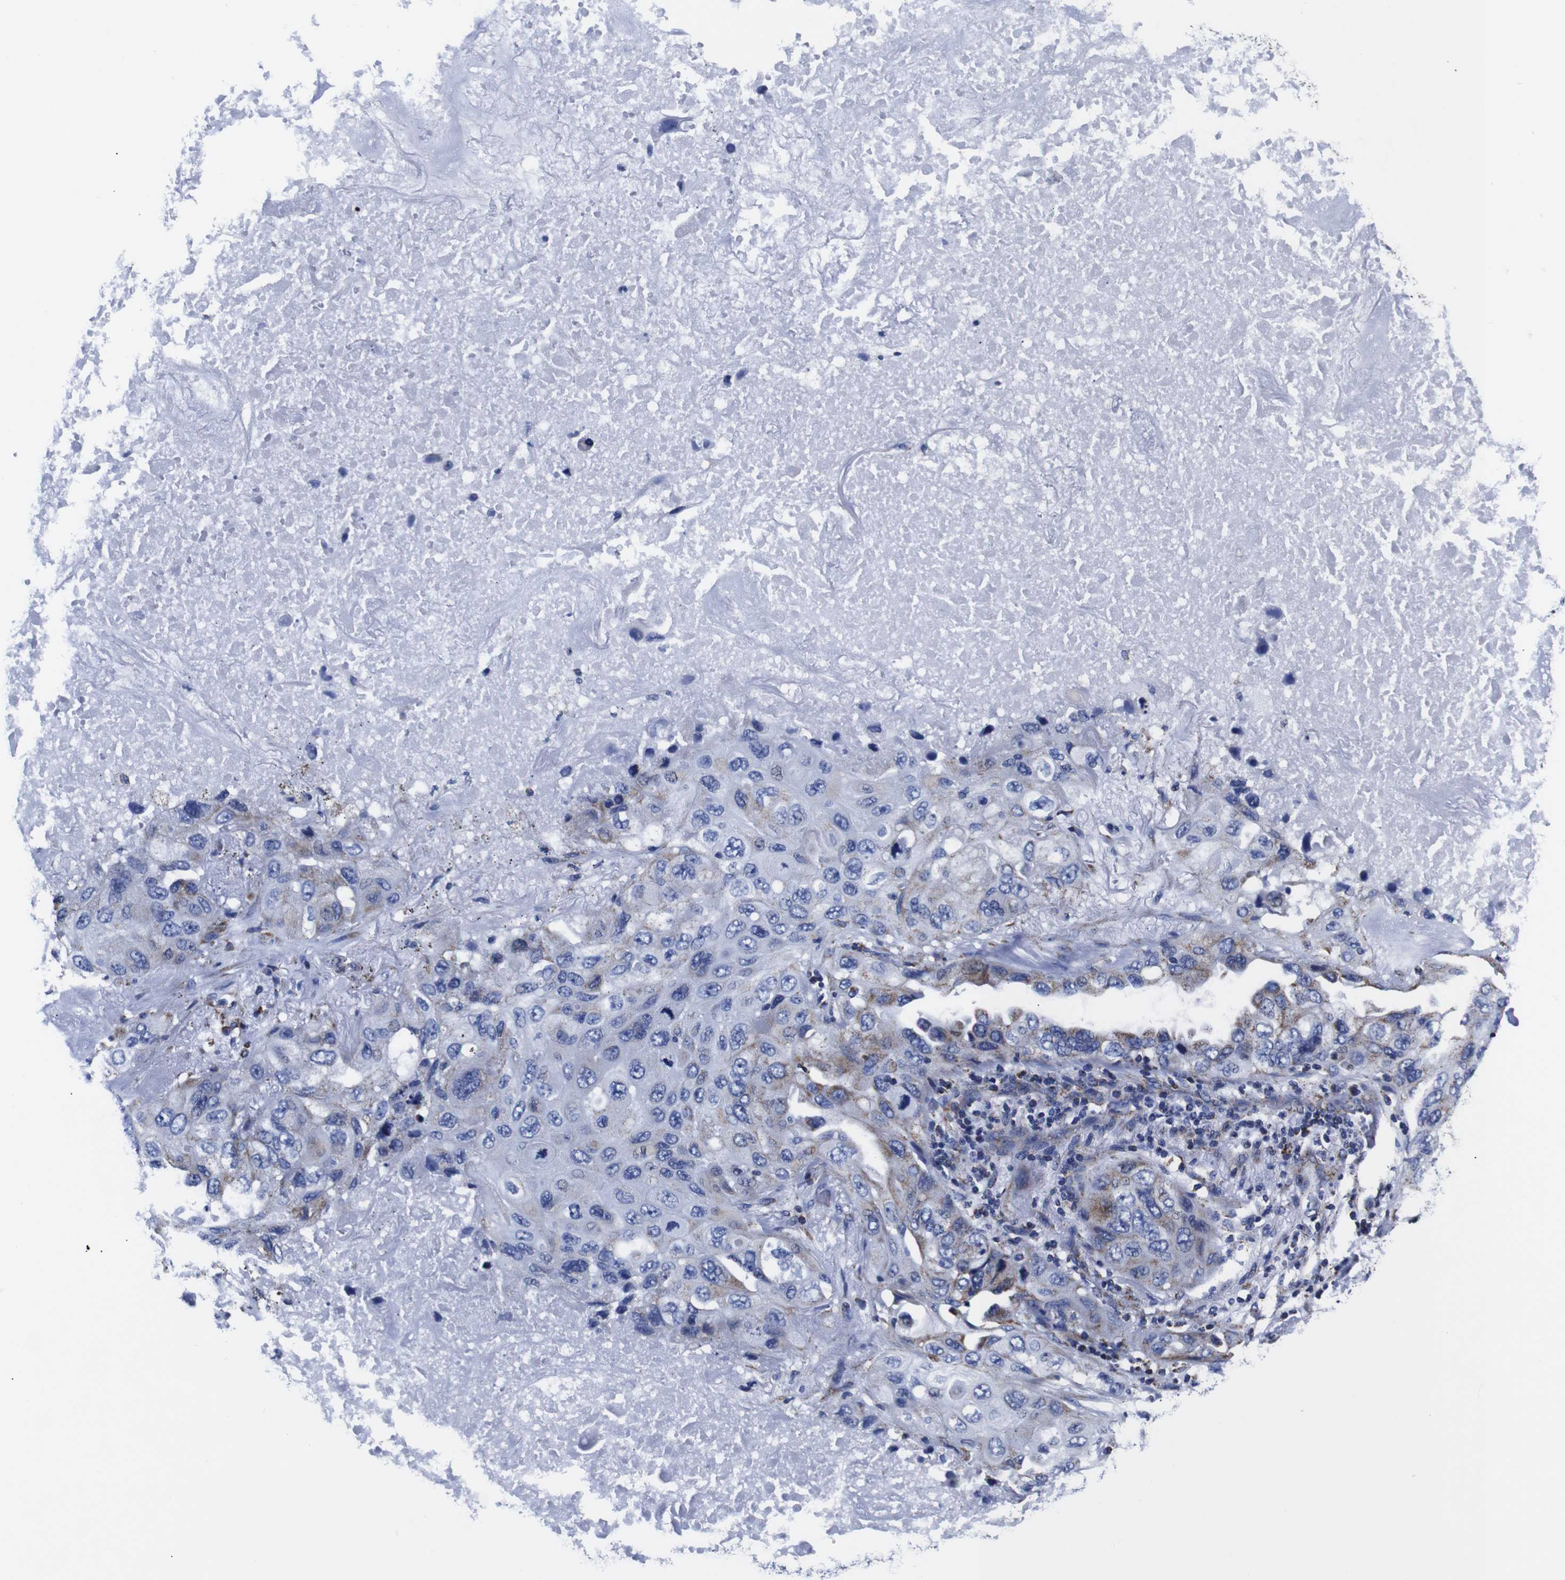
{"staining": {"intensity": "negative", "quantity": "none", "location": "none"}, "tissue": "lung cancer", "cell_type": "Tumor cells", "image_type": "cancer", "snomed": [{"axis": "morphology", "description": "Squamous cell carcinoma, NOS"}, {"axis": "topography", "description": "Lung"}], "caption": "The micrograph exhibits no staining of tumor cells in lung cancer.", "gene": "FKBP9", "patient": {"sex": "female", "age": 73}}